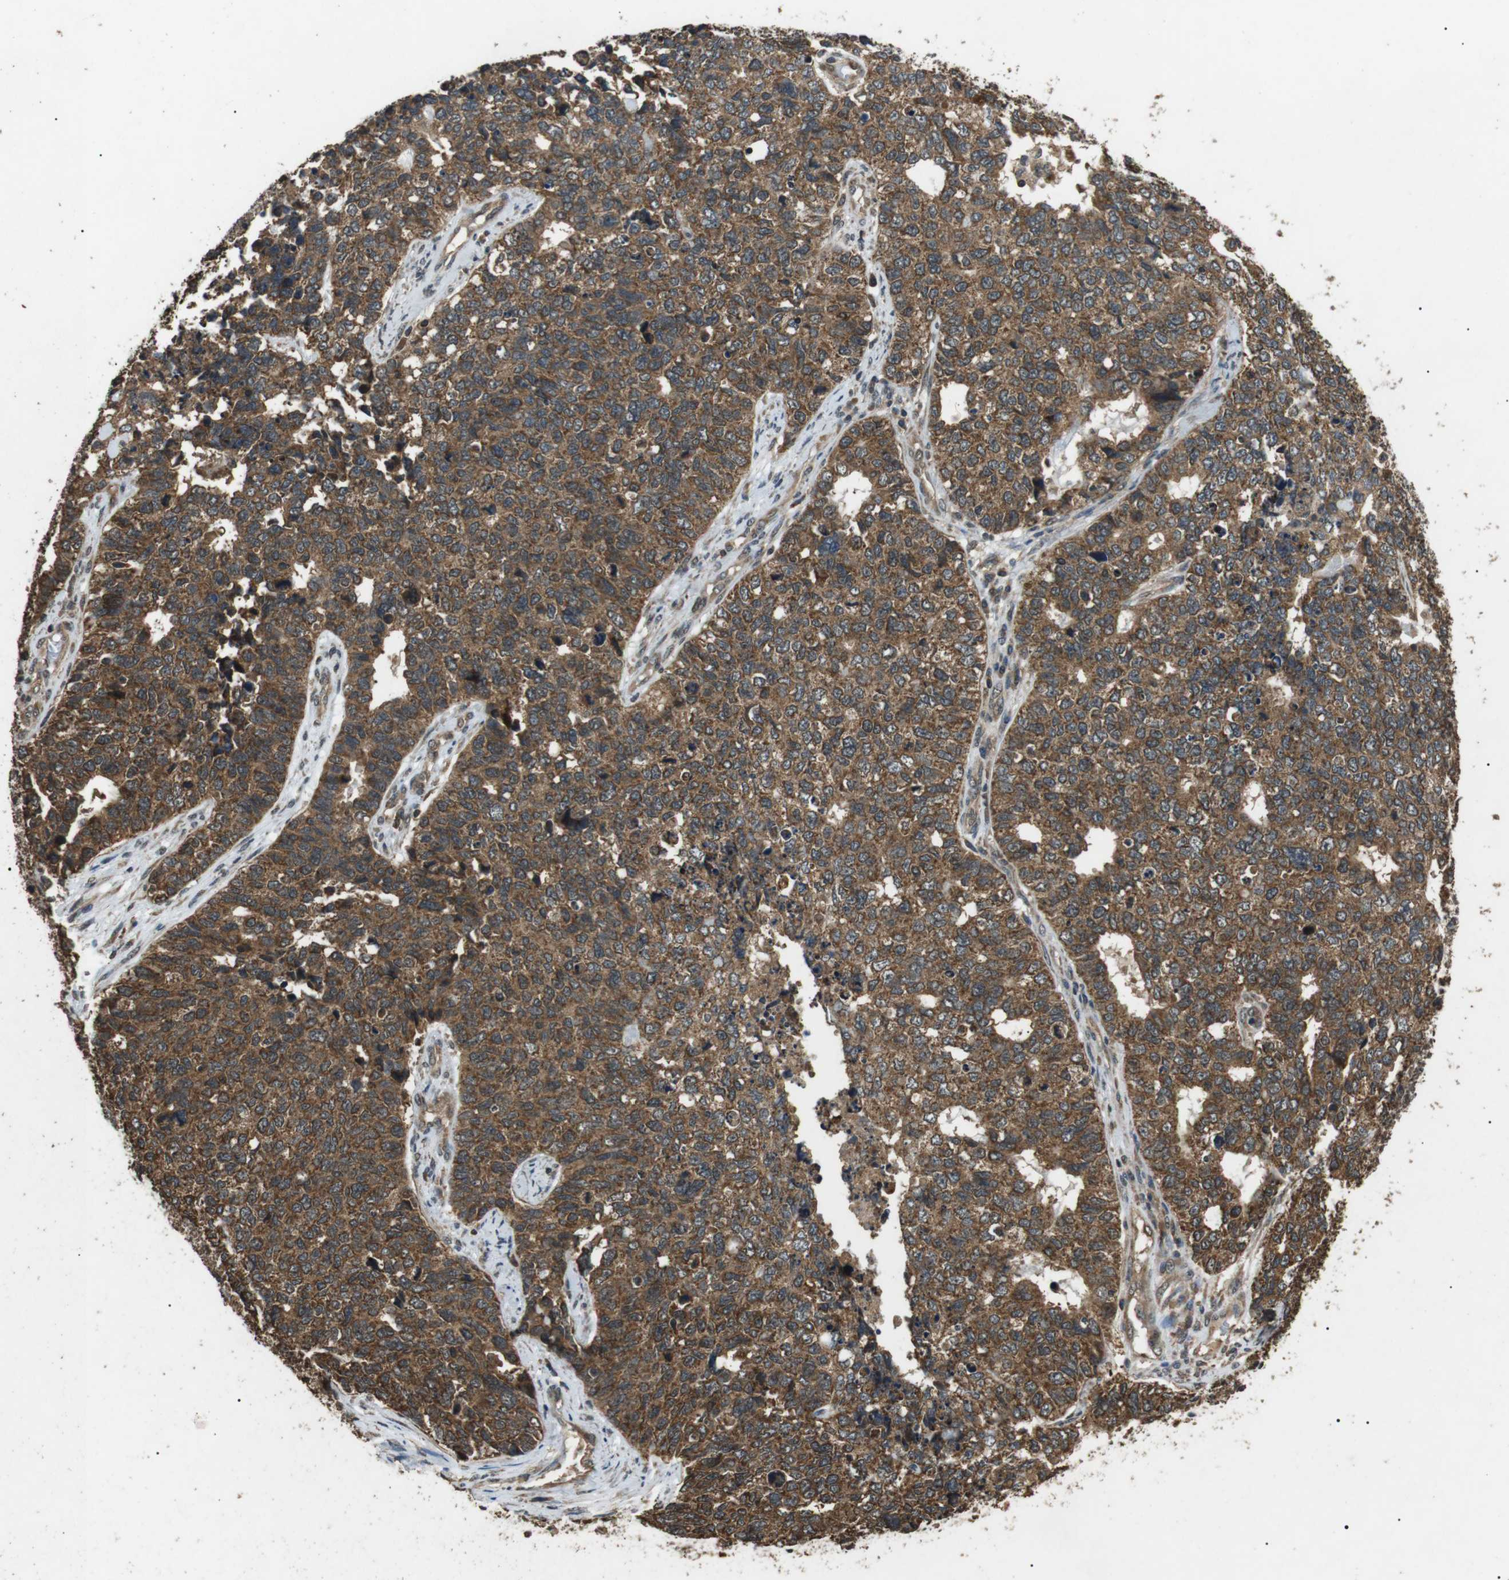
{"staining": {"intensity": "moderate", "quantity": ">75%", "location": "cytoplasmic/membranous"}, "tissue": "cervical cancer", "cell_type": "Tumor cells", "image_type": "cancer", "snomed": [{"axis": "morphology", "description": "Squamous cell carcinoma, NOS"}, {"axis": "topography", "description": "Cervix"}], "caption": "Human cervical squamous cell carcinoma stained with a protein marker demonstrates moderate staining in tumor cells.", "gene": "TBC1D15", "patient": {"sex": "female", "age": 63}}